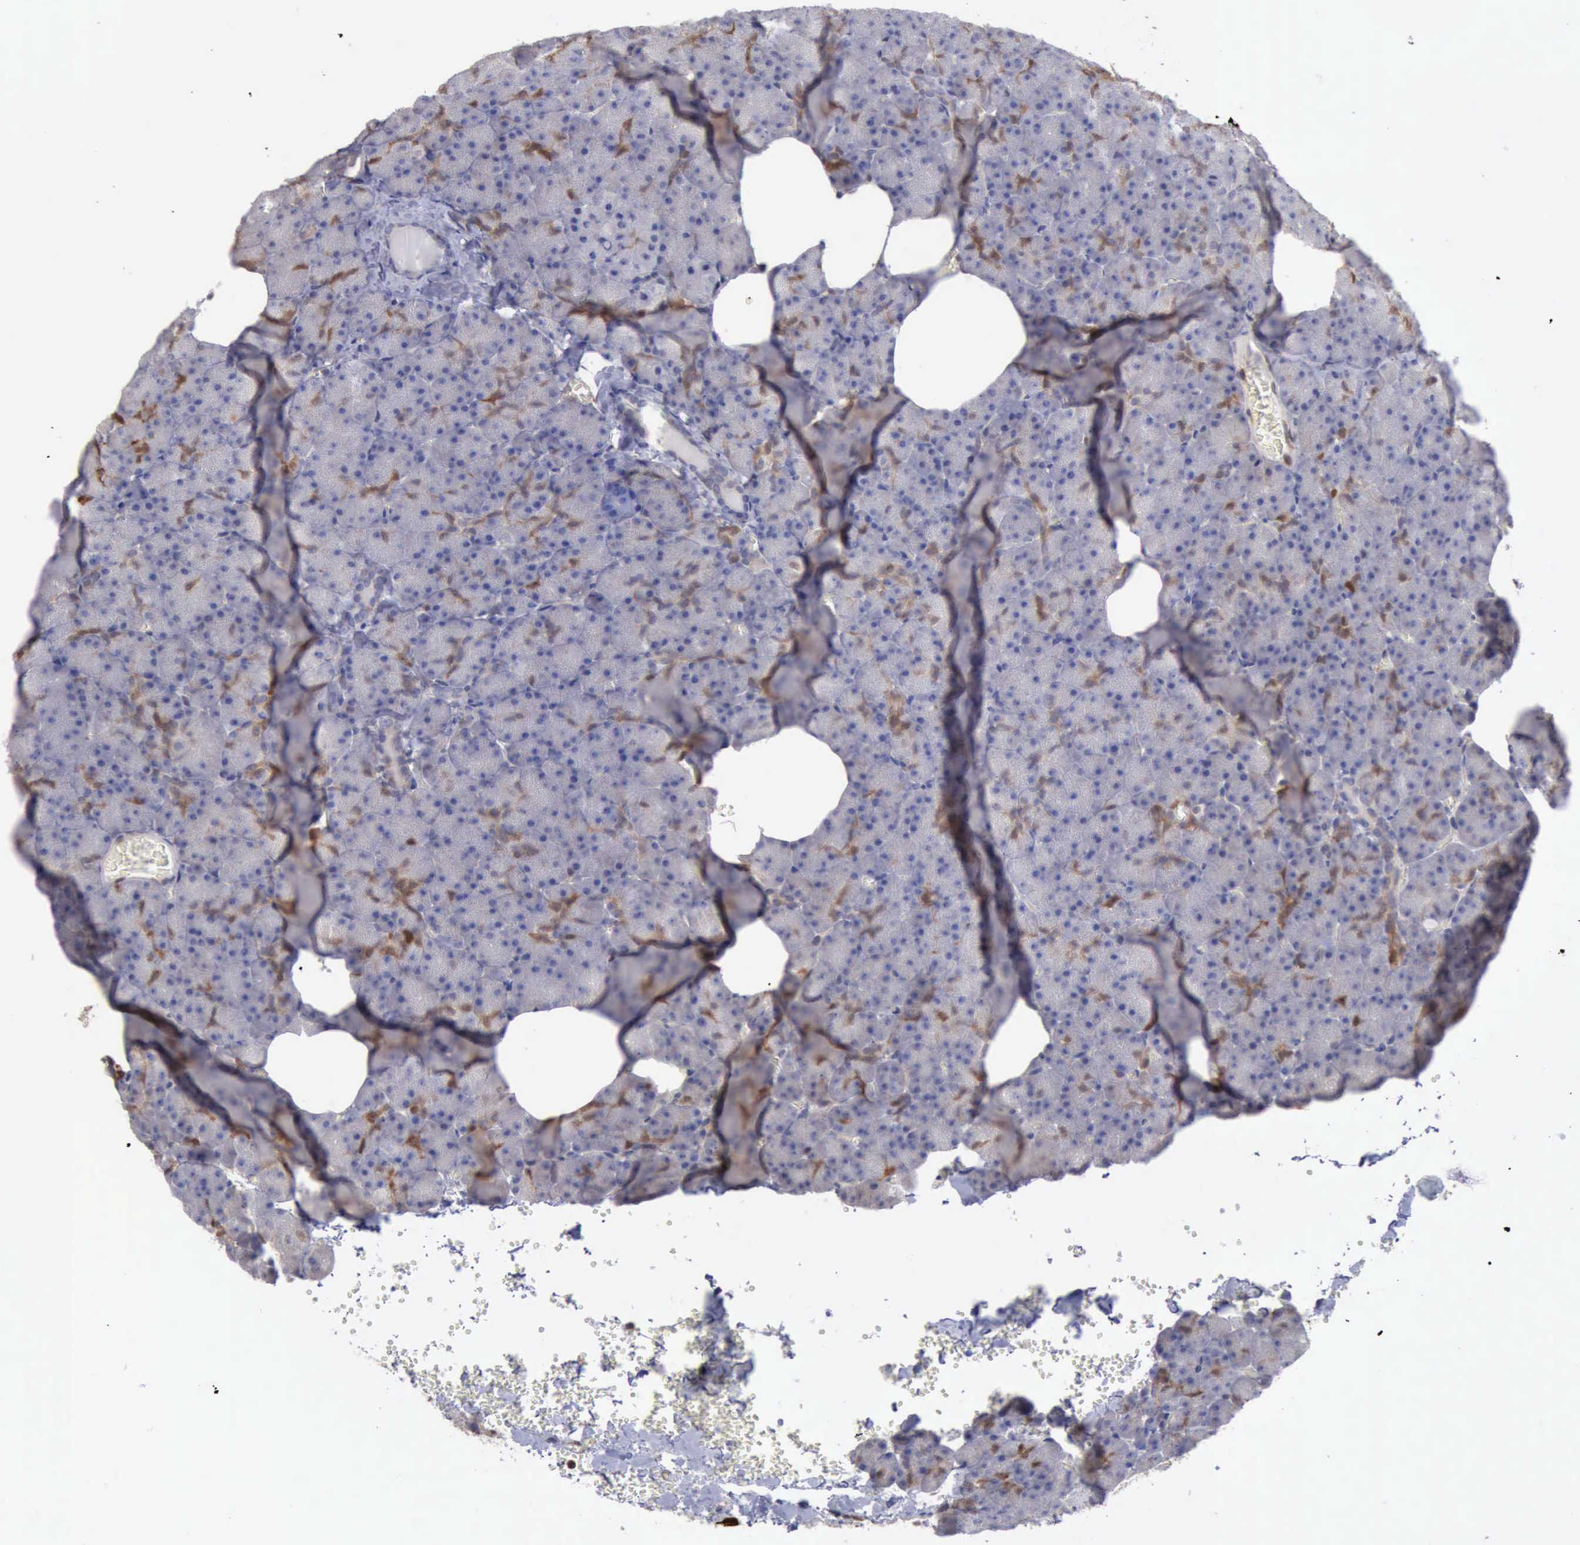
{"staining": {"intensity": "moderate", "quantity": "<25%", "location": "cytoplasmic/membranous"}, "tissue": "pancreas", "cell_type": "Exocrine glandular cells", "image_type": "normal", "snomed": [{"axis": "morphology", "description": "Normal tissue, NOS"}, {"axis": "topography", "description": "Pancreas"}], "caption": "The image exhibits immunohistochemical staining of normal pancreas. There is moderate cytoplasmic/membranous positivity is seen in about <25% of exocrine glandular cells.", "gene": "STAT1", "patient": {"sex": "female", "age": 35}}